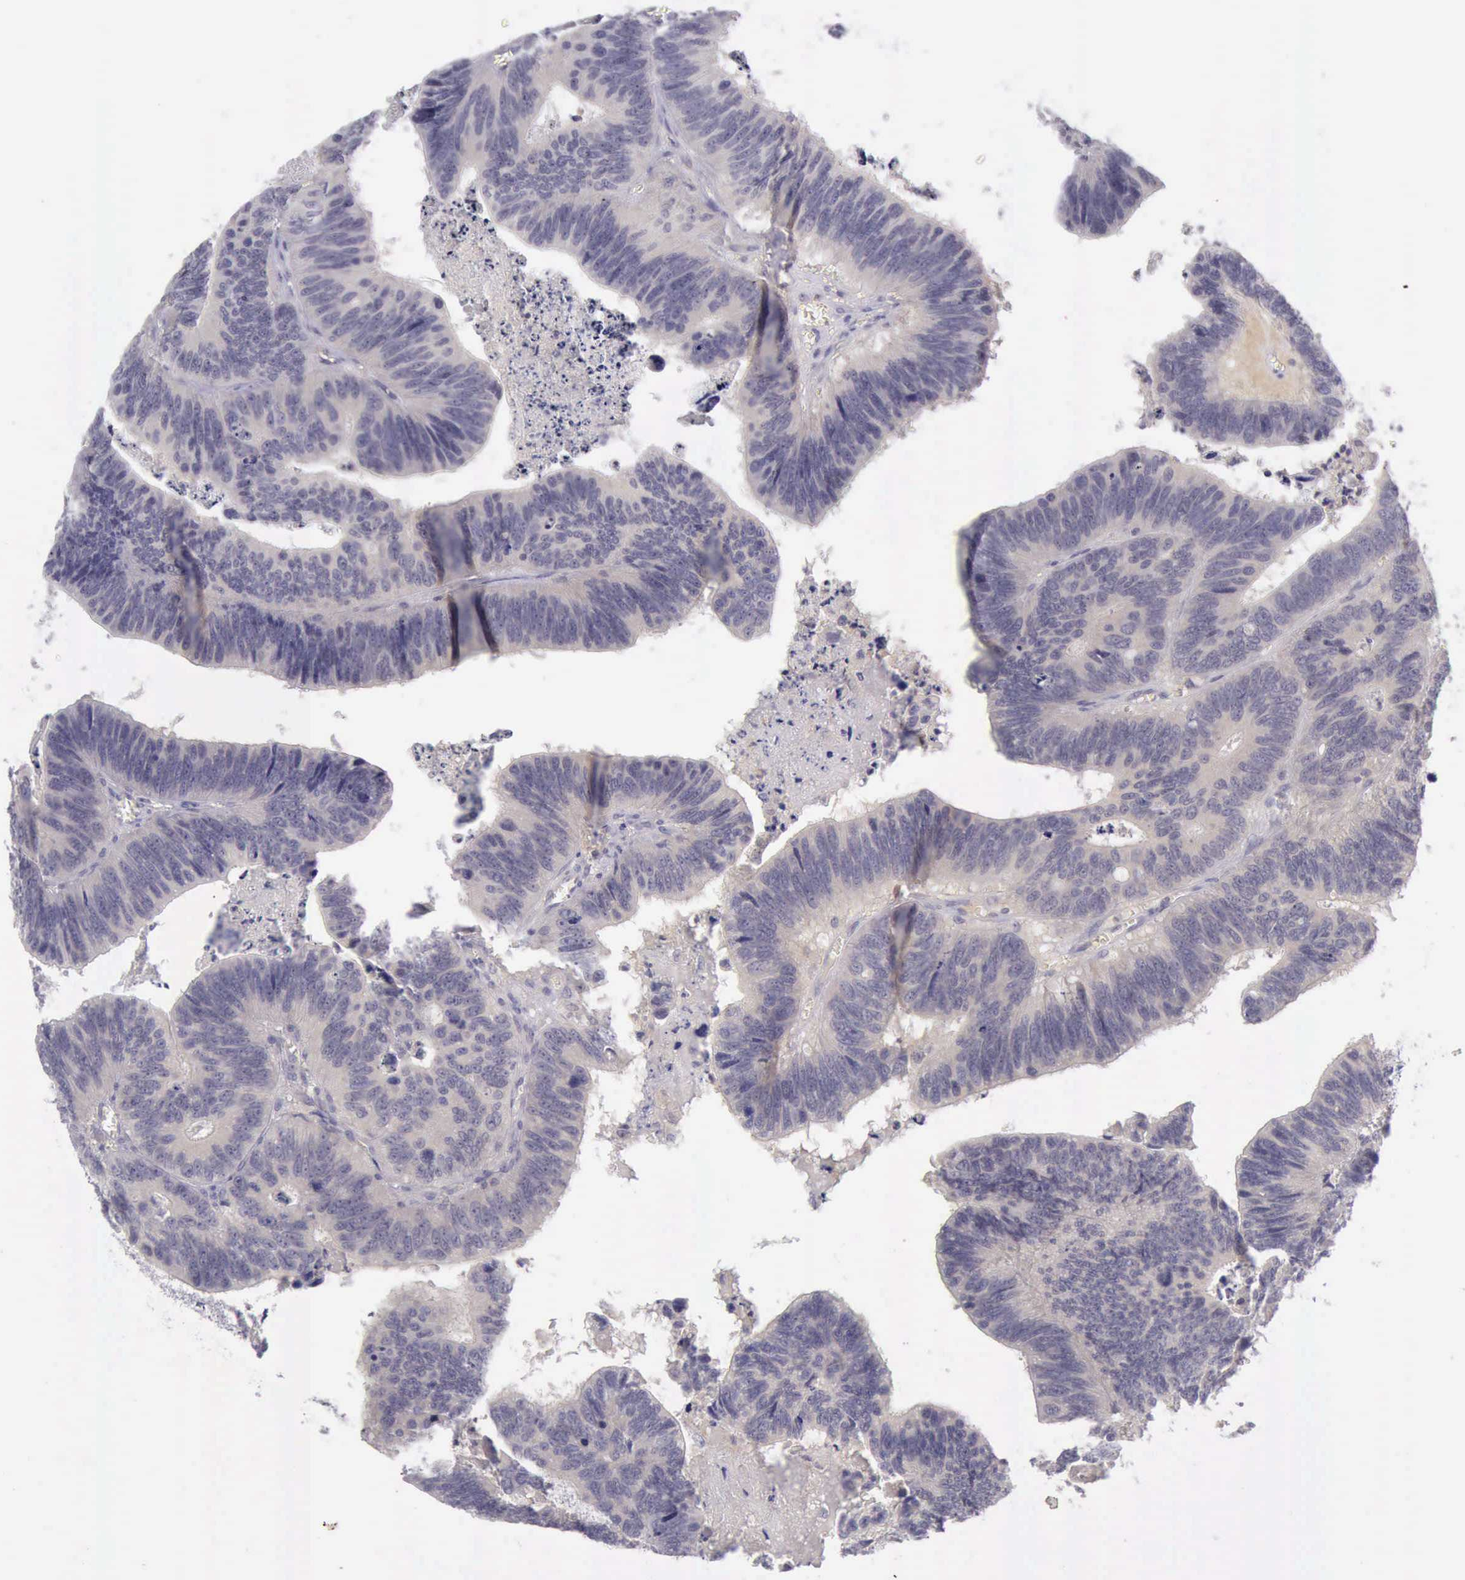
{"staining": {"intensity": "weak", "quantity": ">75%", "location": "cytoplasmic/membranous"}, "tissue": "colorectal cancer", "cell_type": "Tumor cells", "image_type": "cancer", "snomed": [{"axis": "morphology", "description": "Adenocarcinoma, NOS"}, {"axis": "topography", "description": "Colon"}], "caption": "Immunohistochemical staining of human adenocarcinoma (colorectal) shows low levels of weak cytoplasmic/membranous staining in approximately >75% of tumor cells. (brown staining indicates protein expression, while blue staining denotes nuclei).", "gene": "ARNT2", "patient": {"sex": "male", "age": 72}}